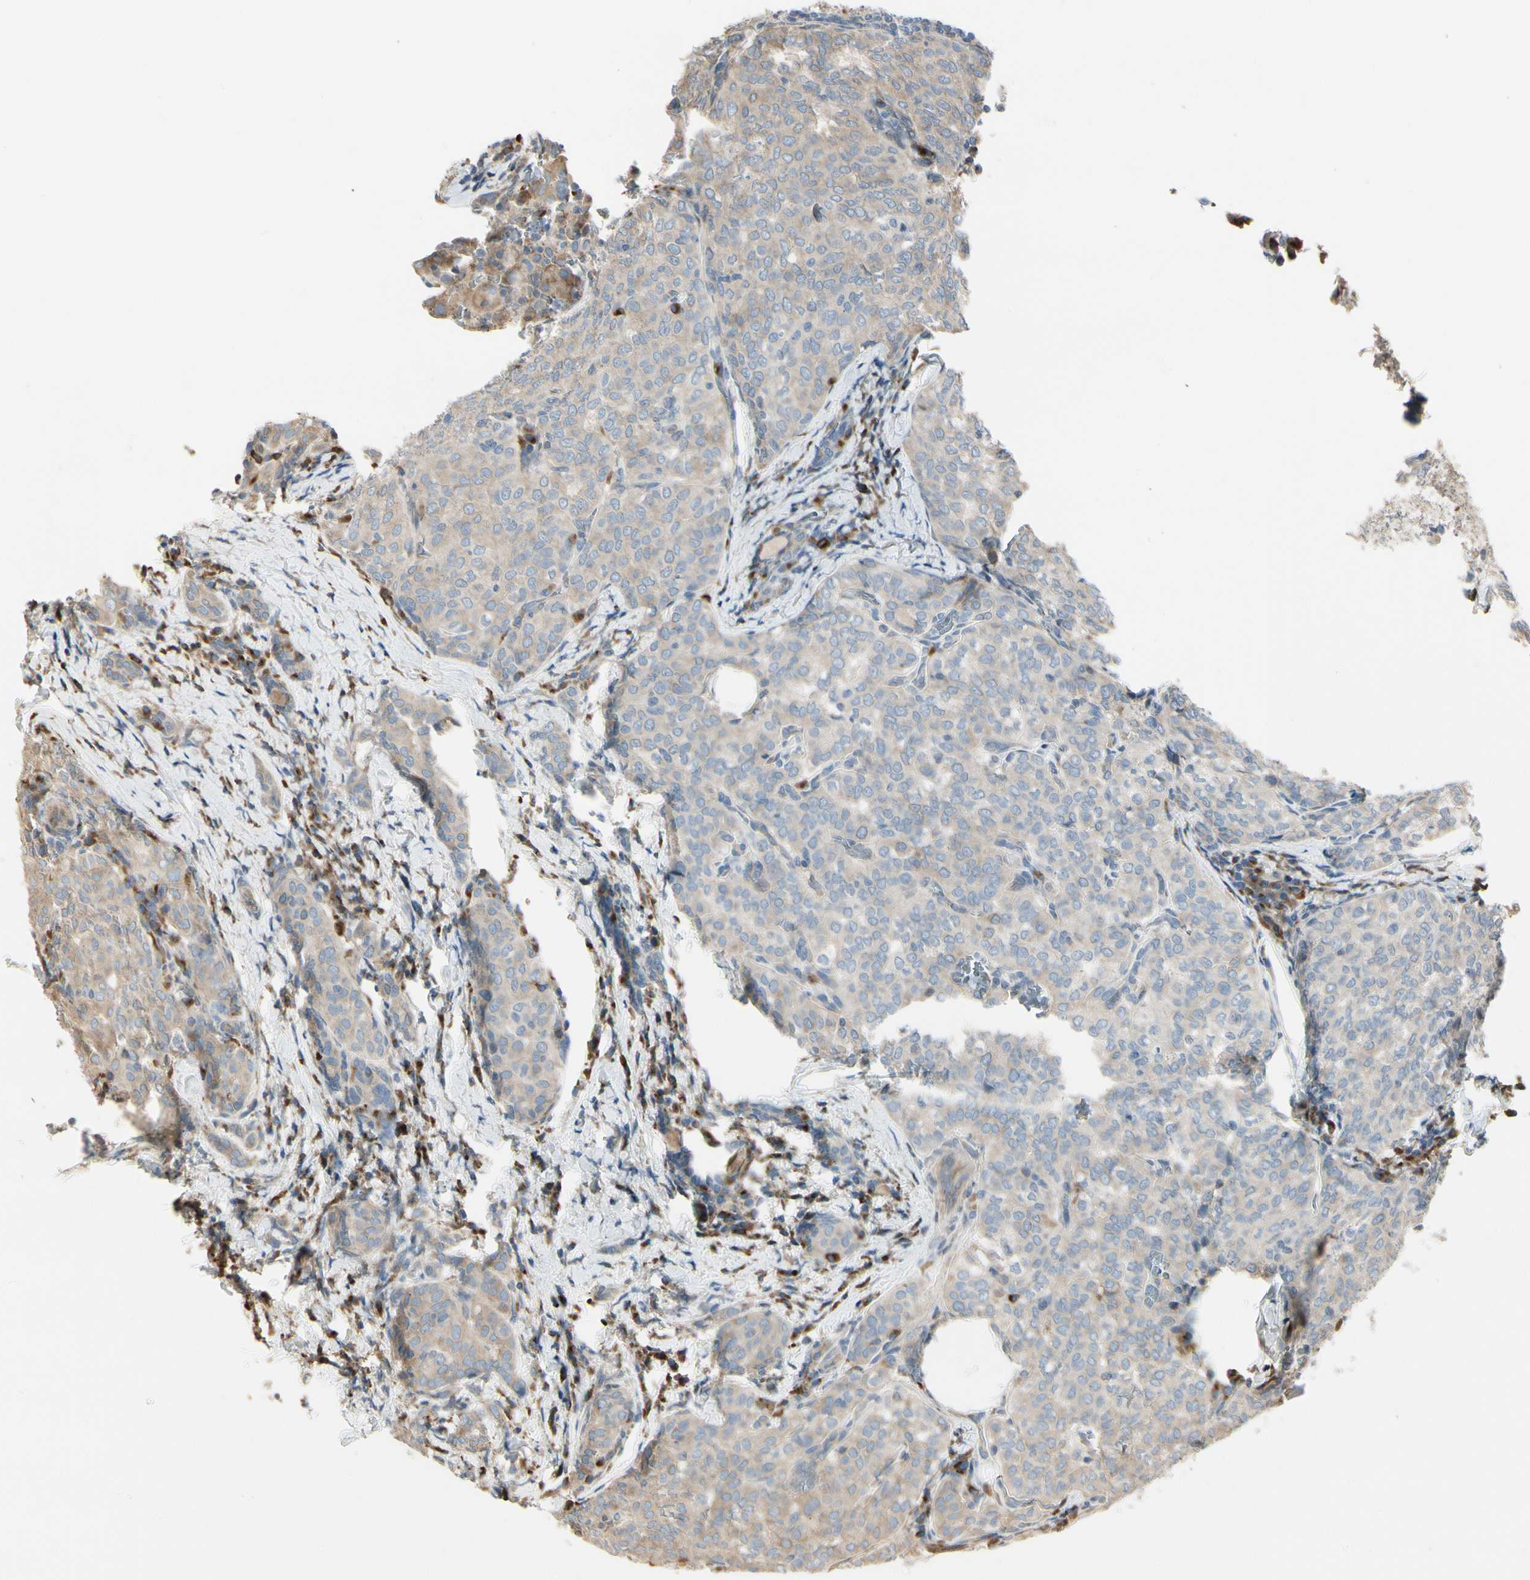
{"staining": {"intensity": "weak", "quantity": ">75%", "location": "cytoplasmic/membranous"}, "tissue": "thyroid cancer", "cell_type": "Tumor cells", "image_type": "cancer", "snomed": [{"axis": "morphology", "description": "Normal tissue, NOS"}, {"axis": "morphology", "description": "Papillary adenocarcinoma, NOS"}, {"axis": "topography", "description": "Thyroid gland"}], "caption": "Approximately >75% of tumor cells in papillary adenocarcinoma (thyroid) show weak cytoplasmic/membranous protein staining as visualized by brown immunohistochemical staining.", "gene": "NUCB2", "patient": {"sex": "female", "age": 30}}